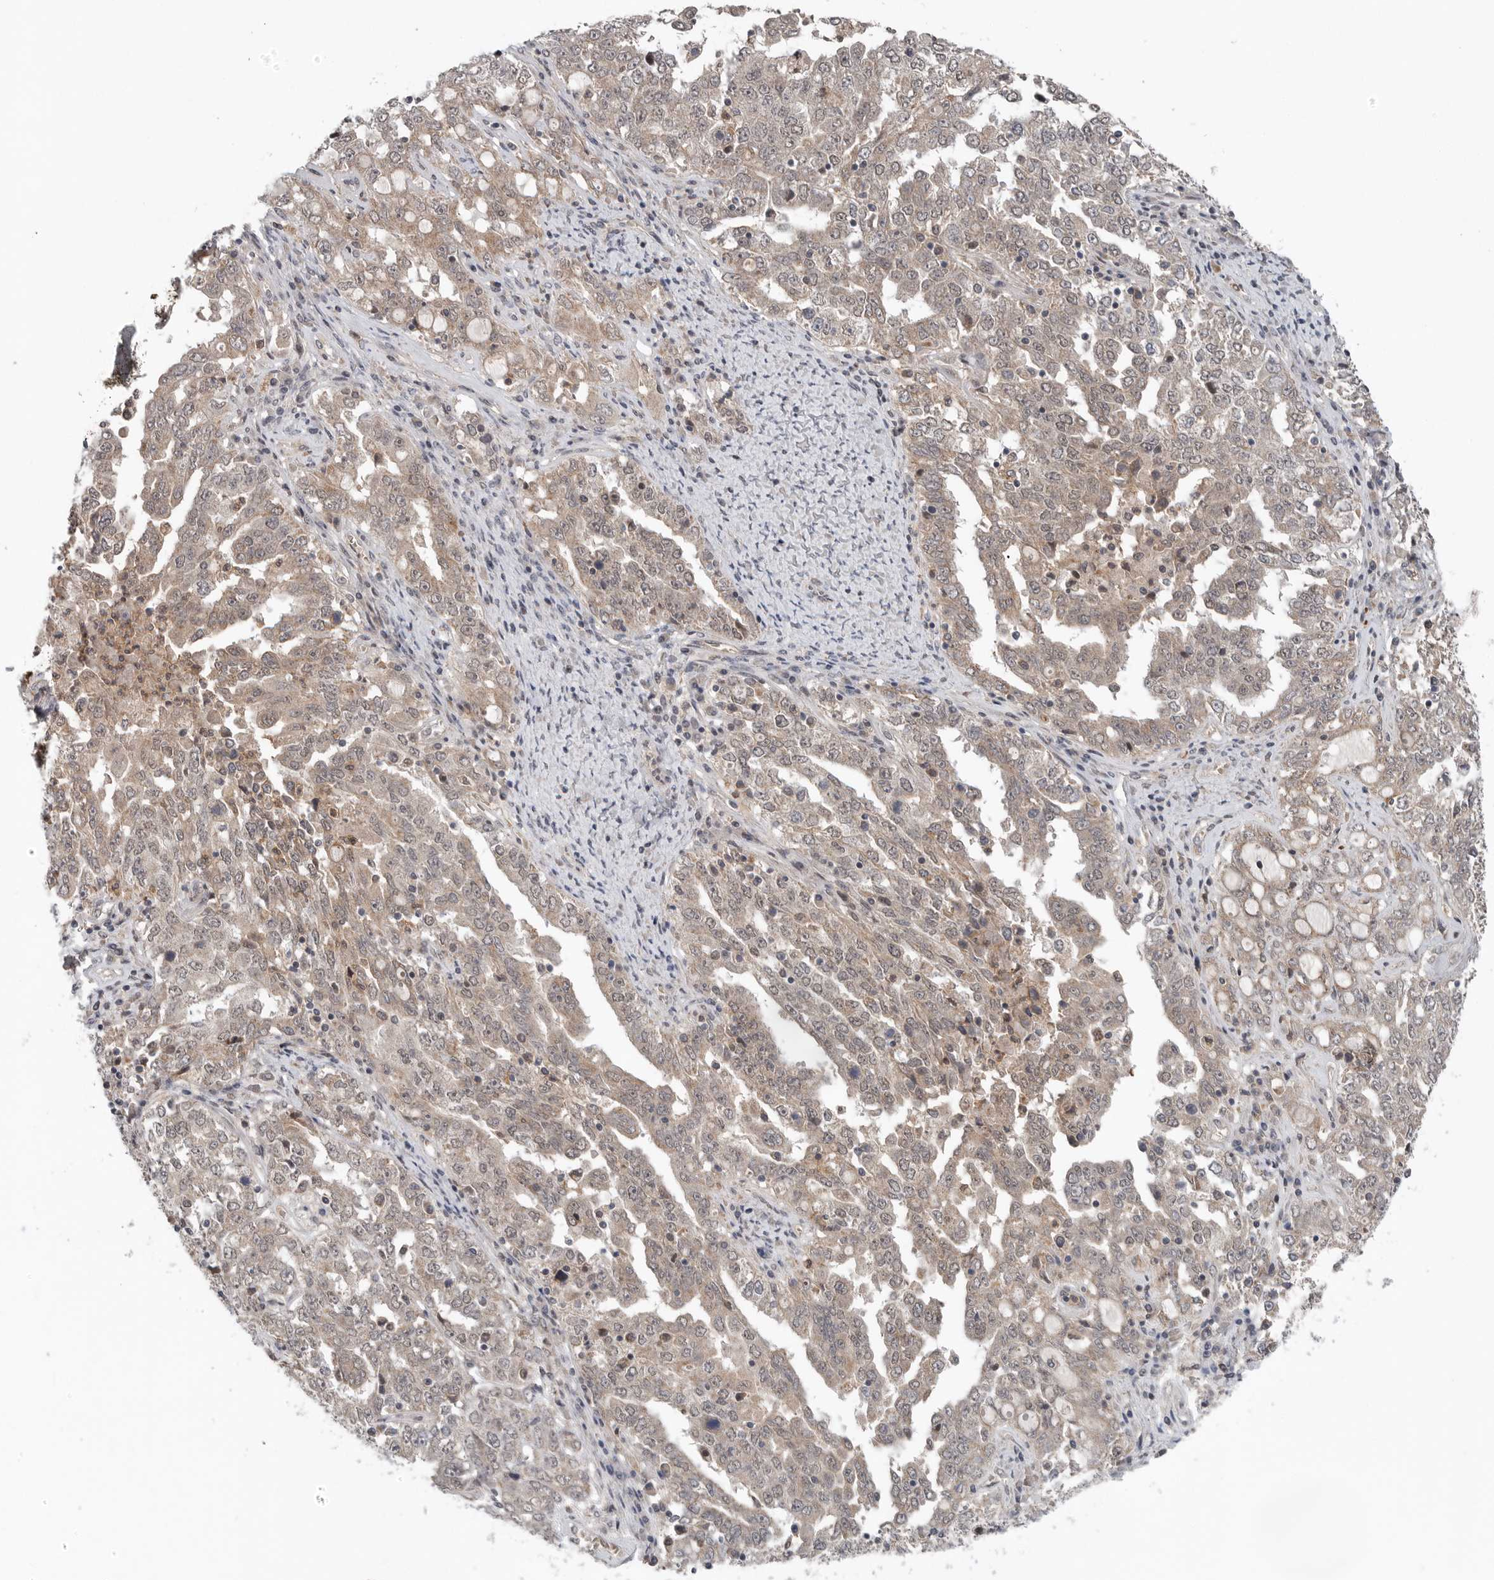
{"staining": {"intensity": "weak", "quantity": ">75%", "location": "cytoplasmic/membranous"}, "tissue": "ovarian cancer", "cell_type": "Tumor cells", "image_type": "cancer", "snomed": [{"axis": "morphology", "description": "Carcinoma, endometroid"}, {"axis": "topography", "description": "Ovary"}], "caption": "Ovarian endometroid carcinoma stained with DAB IHC displays low levels of weak cytoplasmic/membranous staining in approximately >75% of tumor cells. (IHC, brightfield microscopy, high magnification).", "gene": "SCP2", "patient": {"sex": "female", "age": 62}}